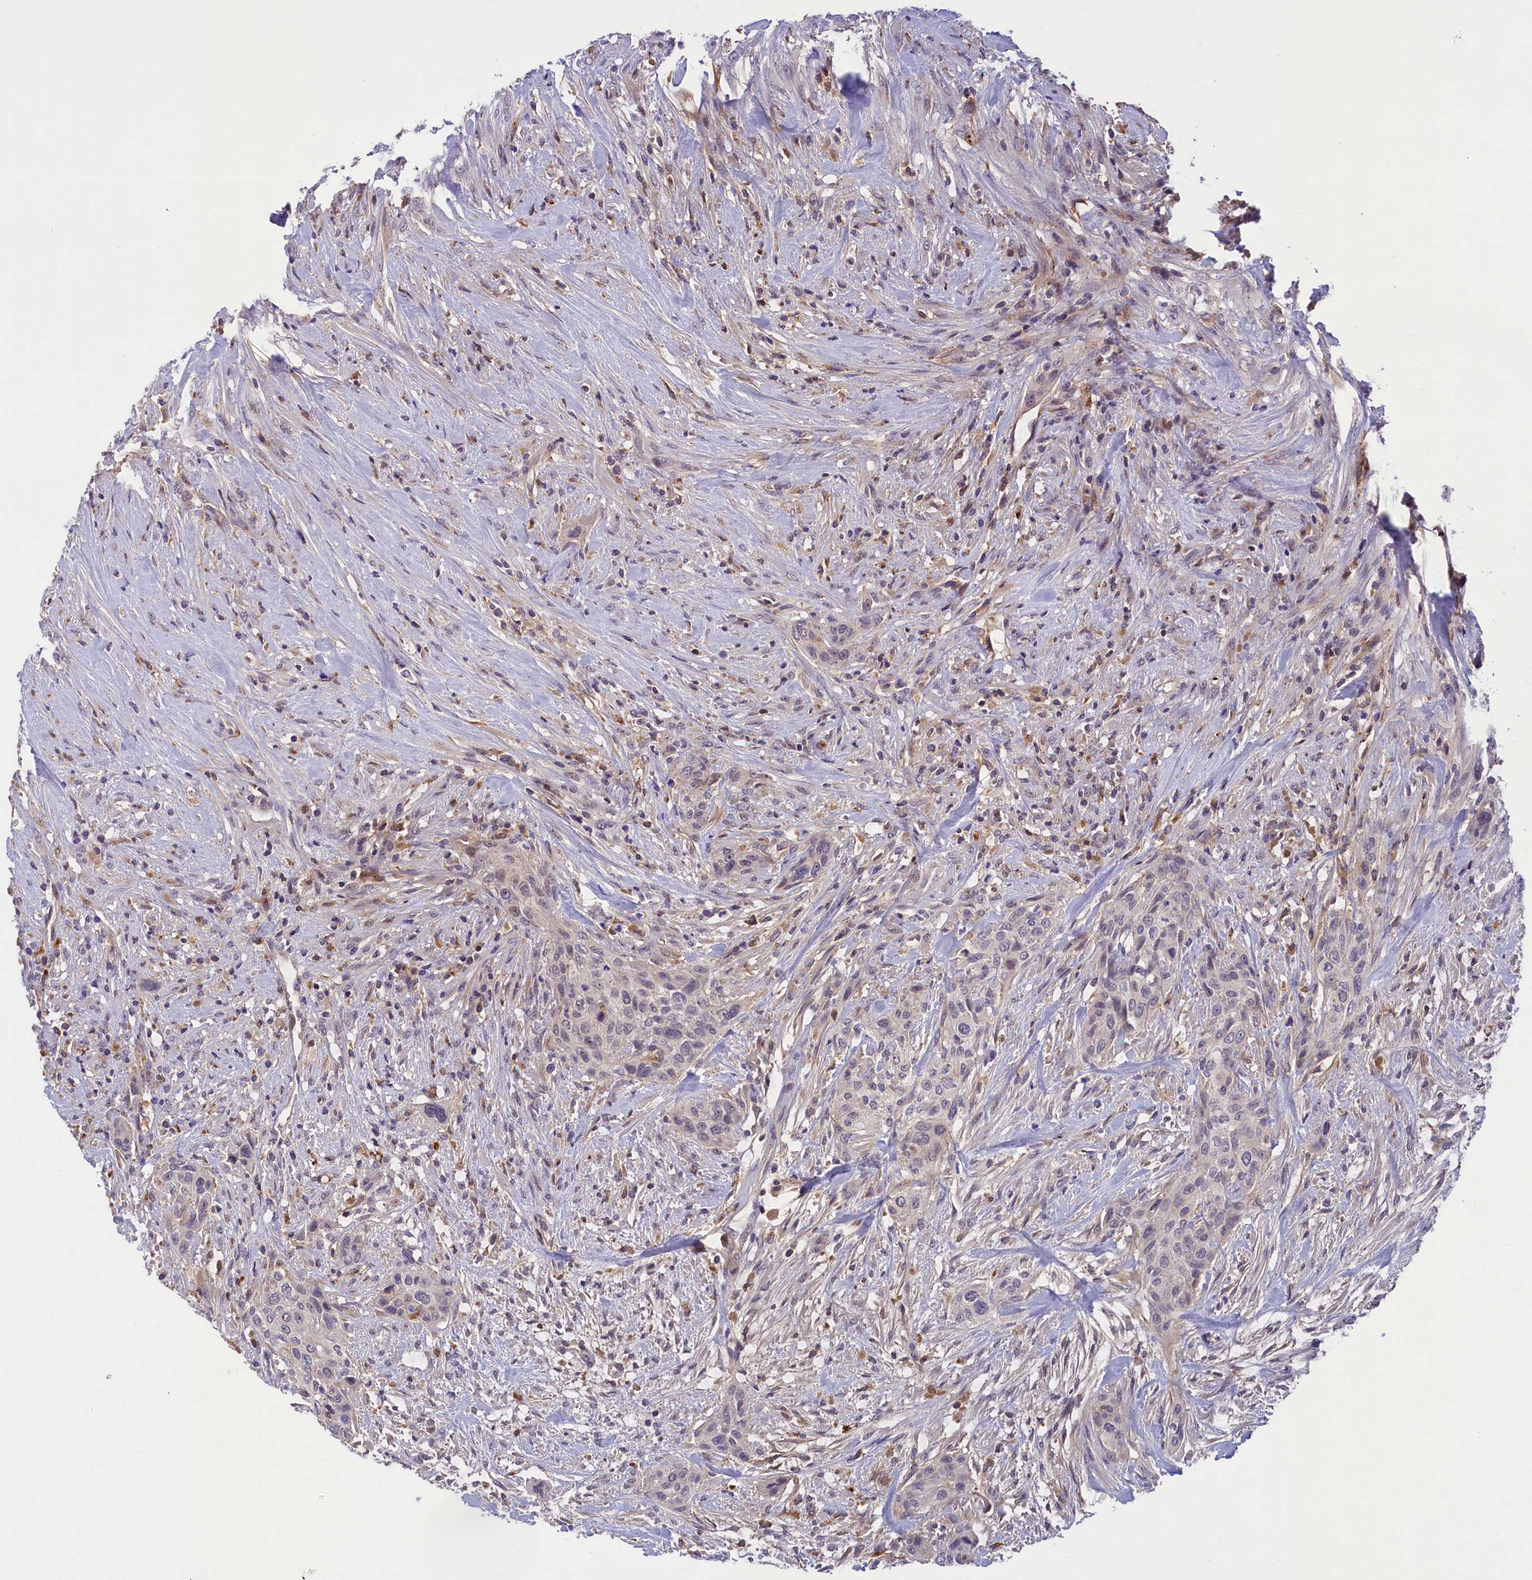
{"staining": {"intensity": "negative", "quantity": "none", "location": "none"}, "tissue": "urothelial cancer", "cell_type": "Tumor cells", "image_type": "cancer", "snomed": [{"axis": "morphology", "description": "Urothelial carcinoma, High grade"}, {"axis": "topography", "description": "Urinary bladder"}], "caption": "An image of urothelial cancer stained for a protein displays no brown staining in tumor cells.", "gene": "STYX", "patient": {"sex": "male", "age": 35}}